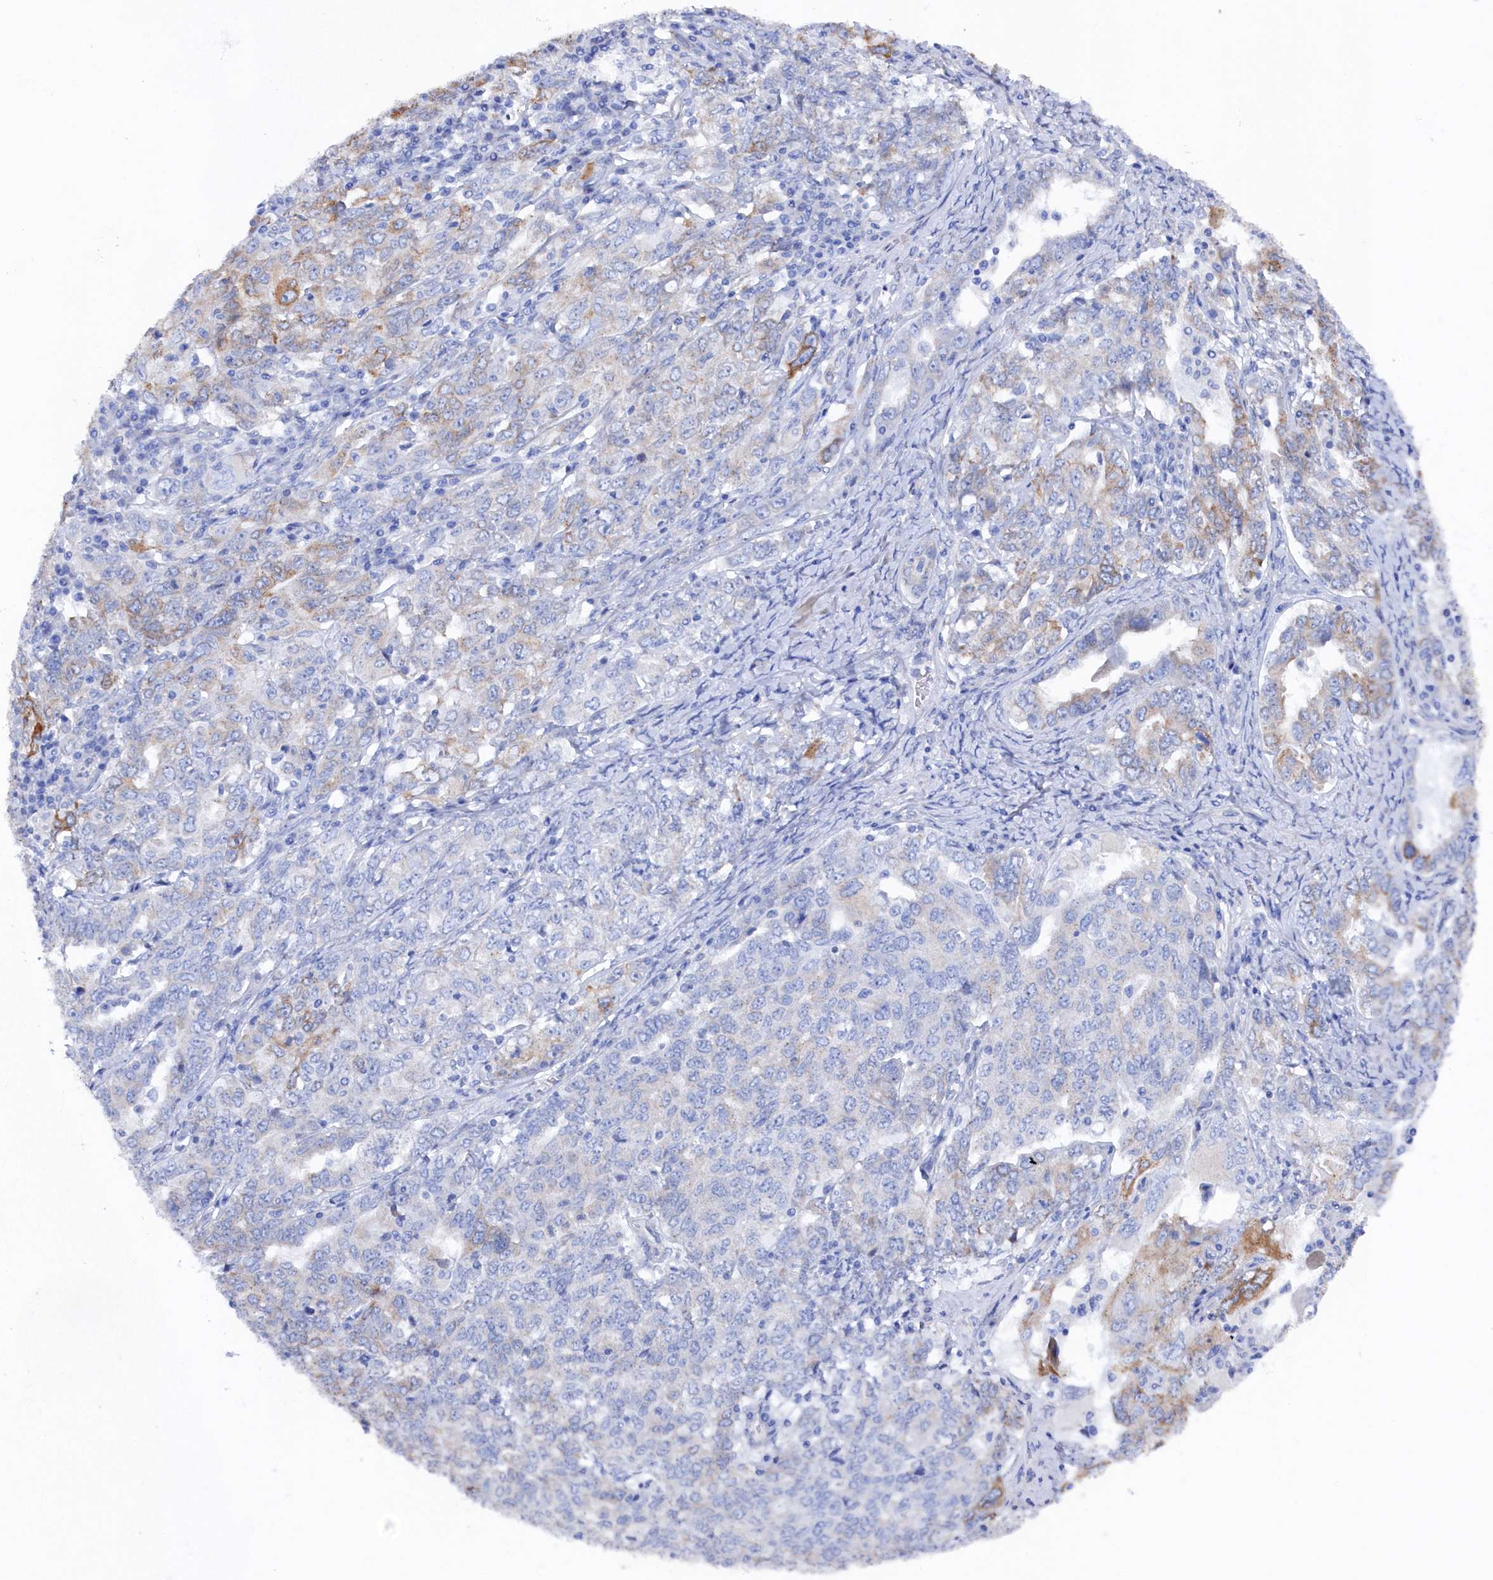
{"staining": {"intensity": "weak", "quantity": "<25%", "location": "cytoplasmic/membranous"}, "tissue": "ovarian cancer", "cell_type": "Tumor cells", "image_type": "cancer", "snomed": [{"axis": "morphology", "description": "Carcinoma, endometroid"}, {"axis": "topography", "description": "Ovary"}], "caption": "The image reveals no significant expression in tumor cells of ovarian endometroid carcinoma. (DAB immunohistochemistry (IHC) visualized using brightfield microscopy, high magnification).", "gene": "TMOD2", "patient": {"sex": "female", "age": 62}}